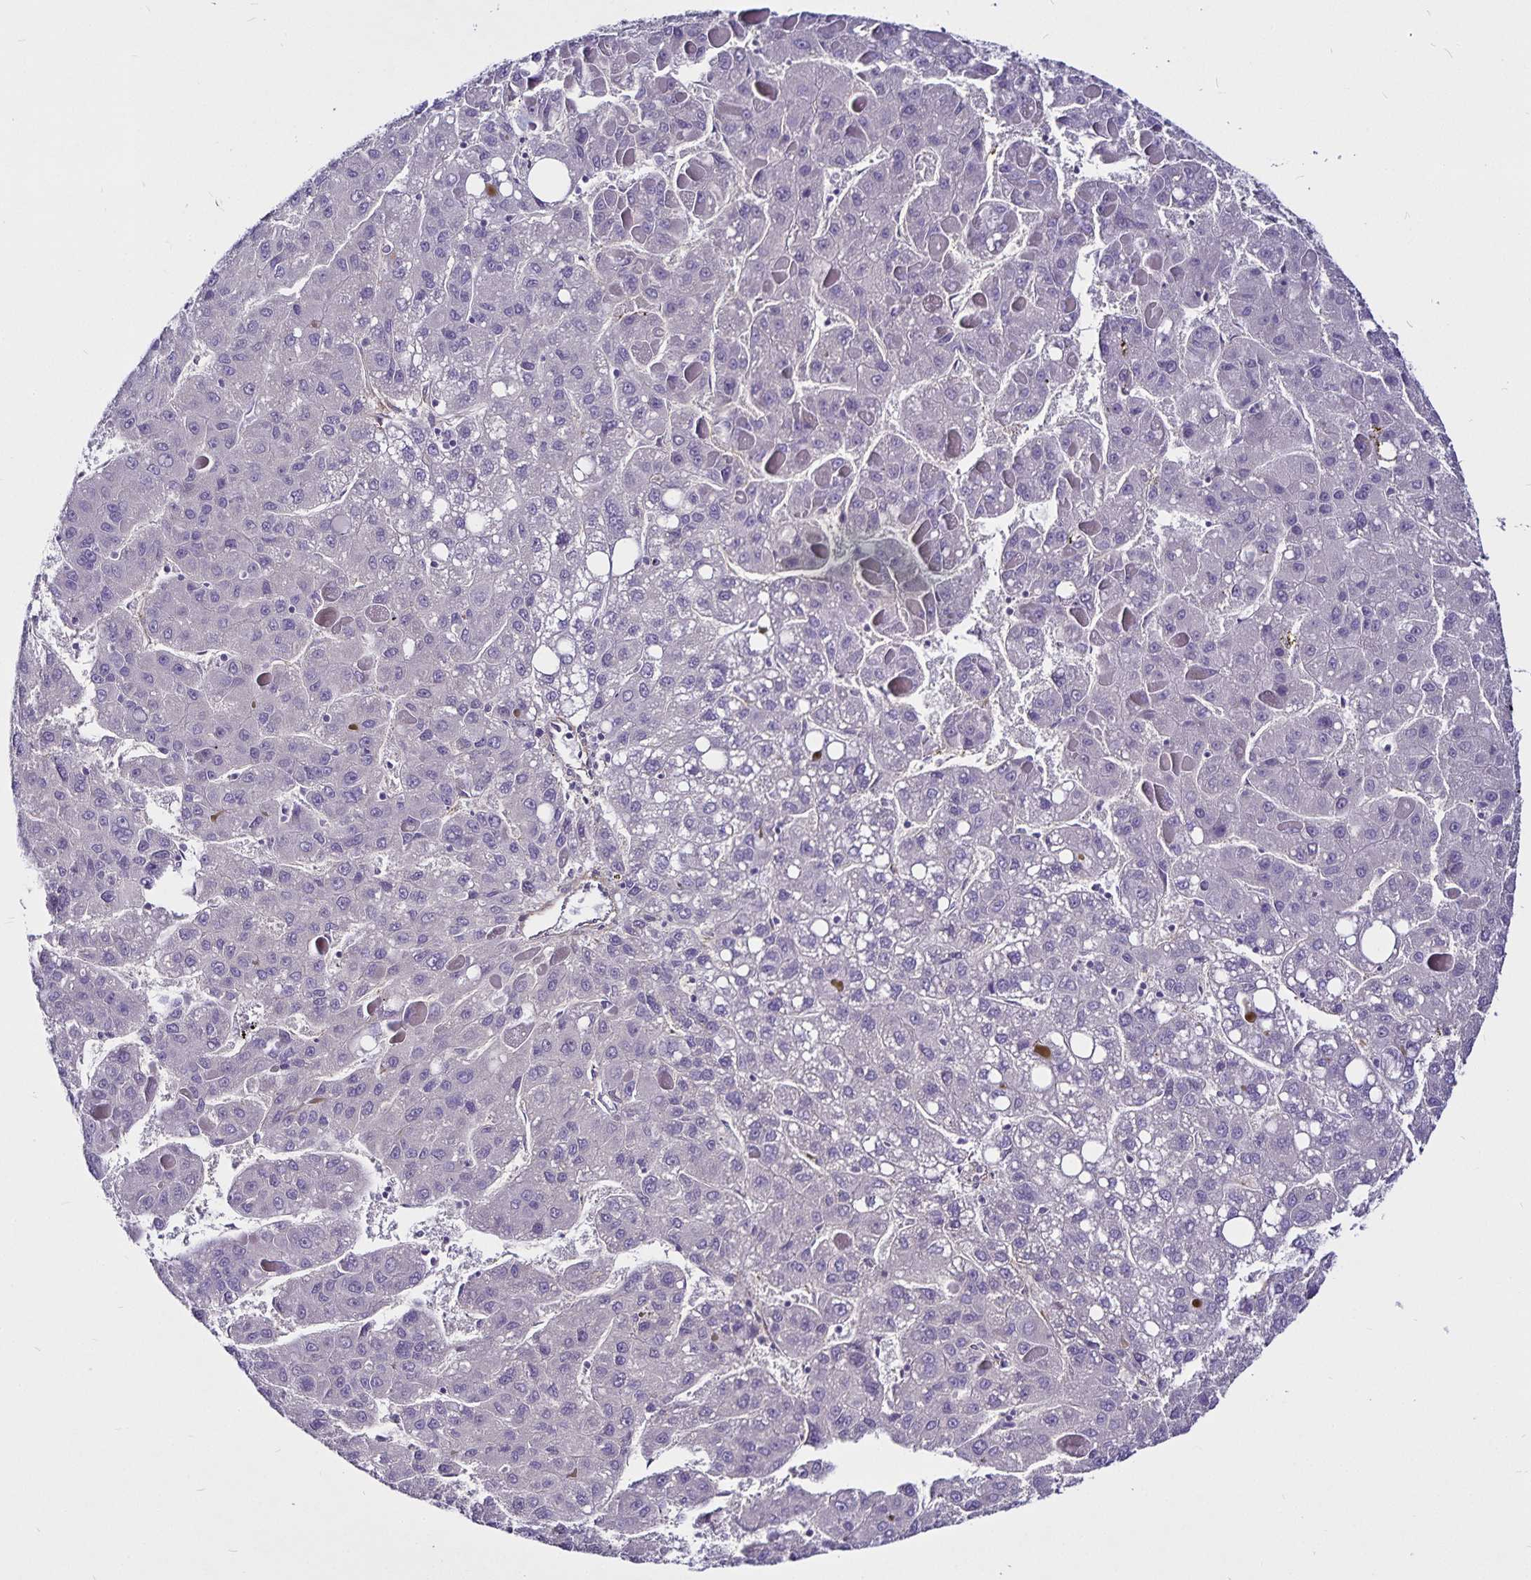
{"staining": {"intensity": "negative", "quantity": "none", "location": "none"}, "tissue": "liver cancer", "cell_type": "Tumor cells", "image_type": "cancer", "snomed": [{"axis": "morphology", "description": "Carcinoma, Hepatocellular, NOS"}, {"axis": "topography", "description": "Liver"}], "caption": "Tumor cells are negative for brown protein staining in hepatocellular carcinoma (liver).", "gene": "GNG12", "patient": {"sex": "female", "age": 82}}